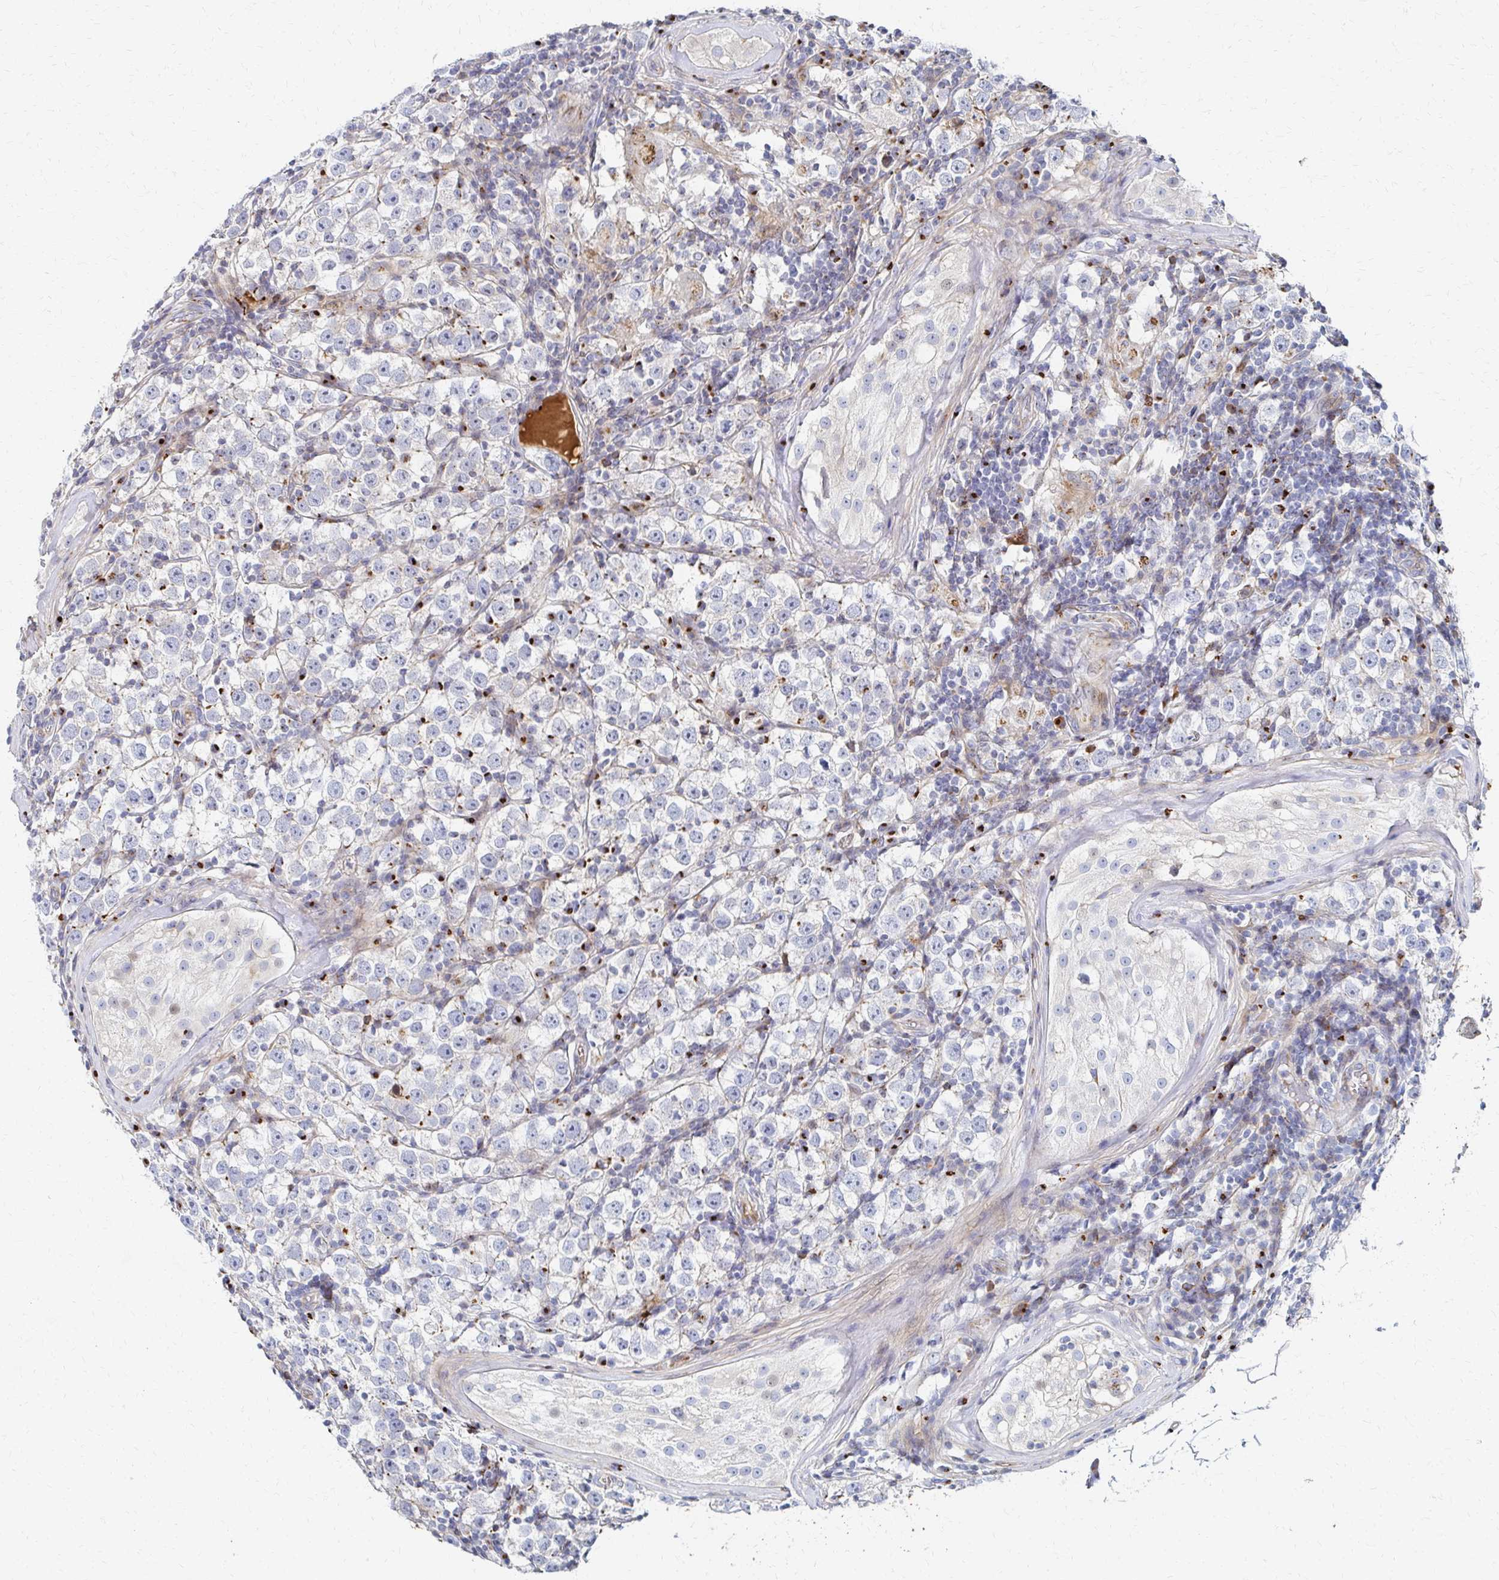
{"staining": {"intensity": "negative", "quantity": "none", "location": "none"}, "tissue": "urothelial cancer", "cell_type": "Tumor cells", "image_type": "cancer", "snomed": [{"axis": "morphology", "description": "Normal tissue, NOS"}, {"axis": "morphology", "description": "Urothelial carcinoma, High grade"}, {"axis": "morphology", "description": "Seminoma, NOS"}, {"axis": "morphology", "description": "Carcinoma, Embryonal, NOS"}, {"axis": "topography", "description": "Urinary bladder"}, {"axis": "topography", "description": "Testis"}], "caption": "Micrograph shows no significant protein expression in tumor cells of urothelial cancer.", "gene": "MAN1A1", "patient": {"sex": "male", "age": 41}}